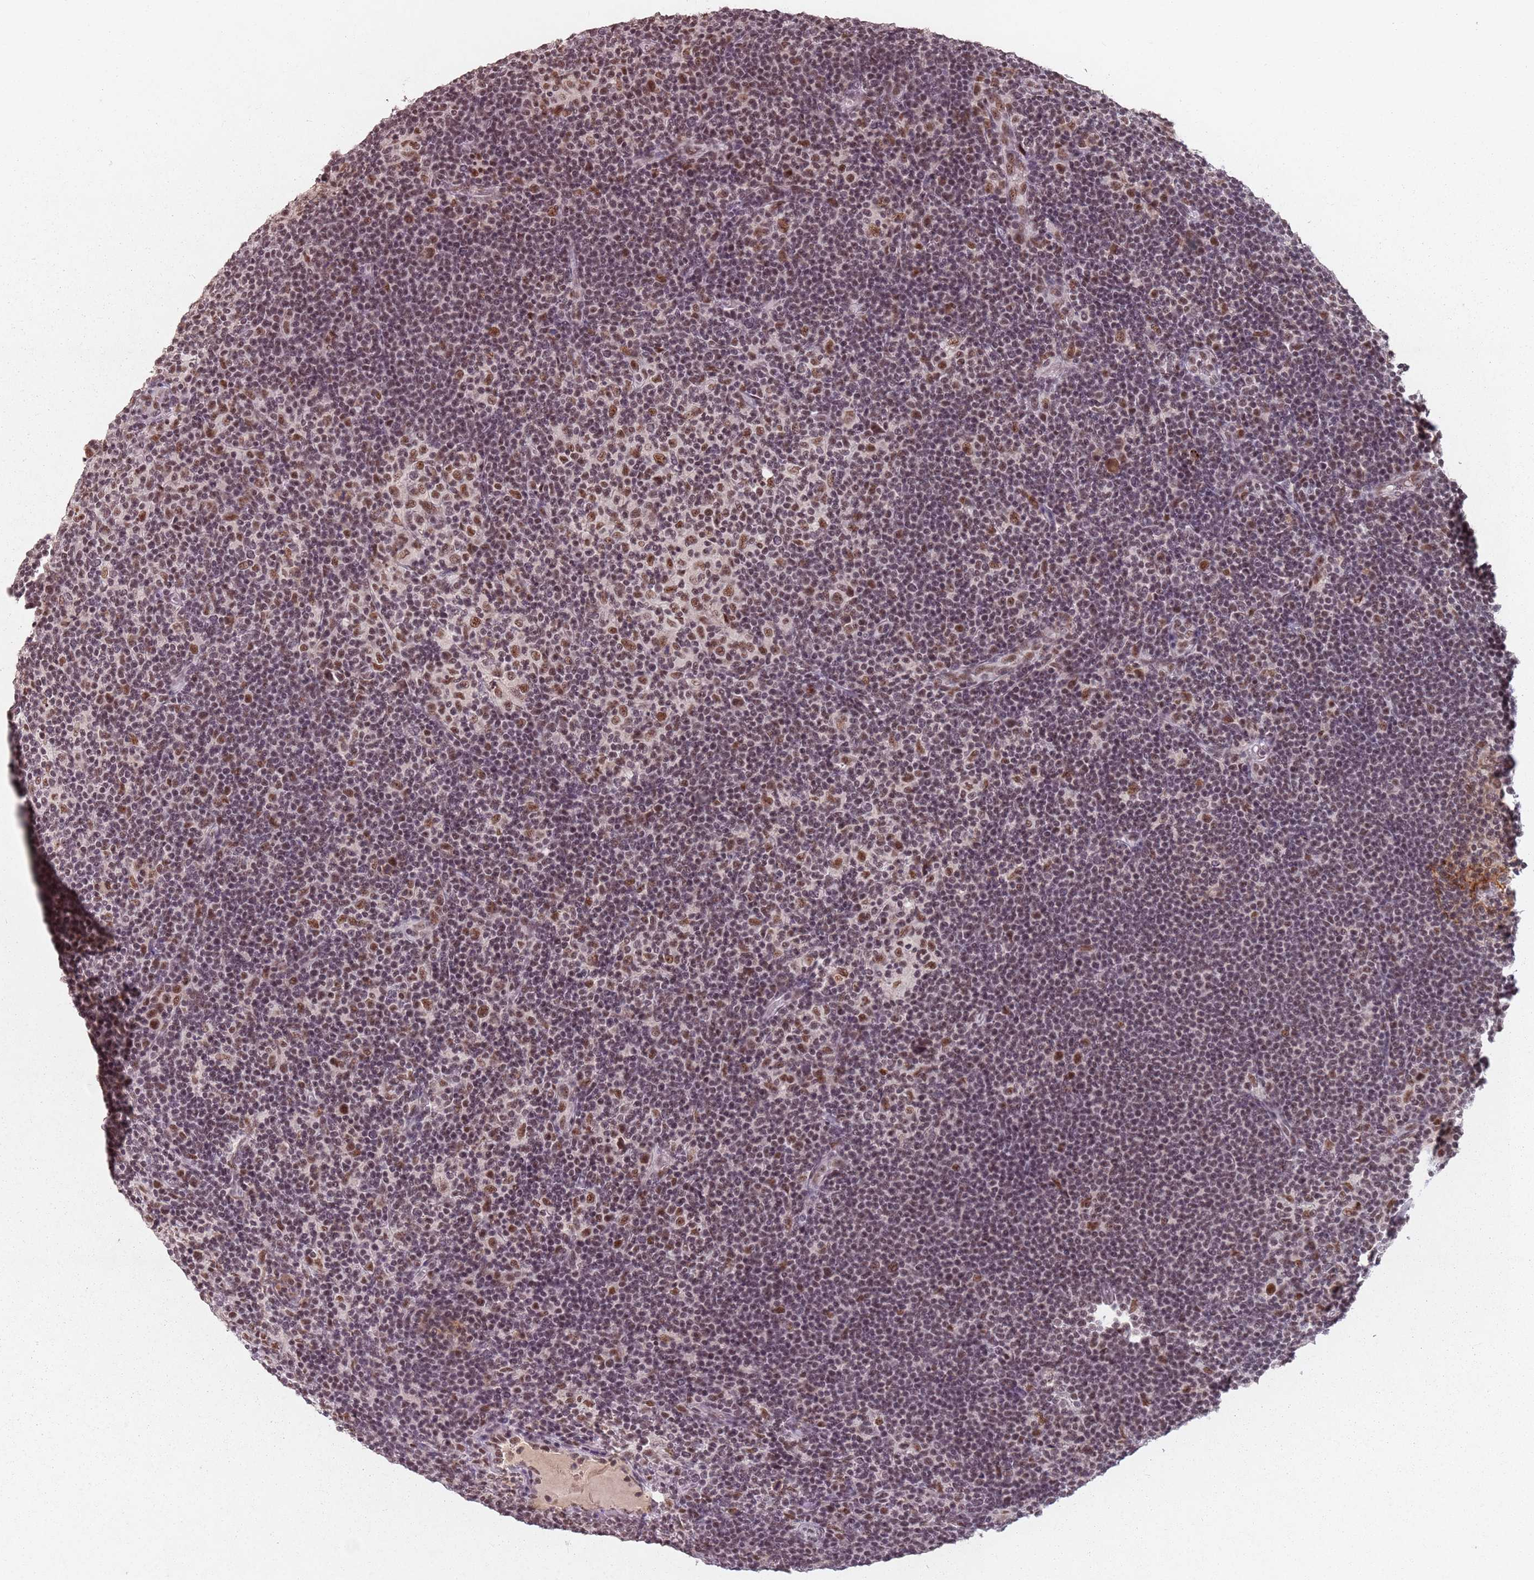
{"staining": {"intensity": "strong", "quantity": ">75%", "location": "nuclear"}, "tissue": "lymphoma", "cell_type": "Tumor cells", "image_type": "cancer", "snomed": [{"axis": "morphology", "description": "Hodgkin's disease, NOS"}, {"axis": "topography", "description": "Lymph node"}], "caption": "Approximately >75% of tumor cells in human lymphoma show strong nuclear protein positivity as visualized by brown immunohistochemical staining.", "gene": "NCBP1", "patient": {"sex": "female", "age": 57}}